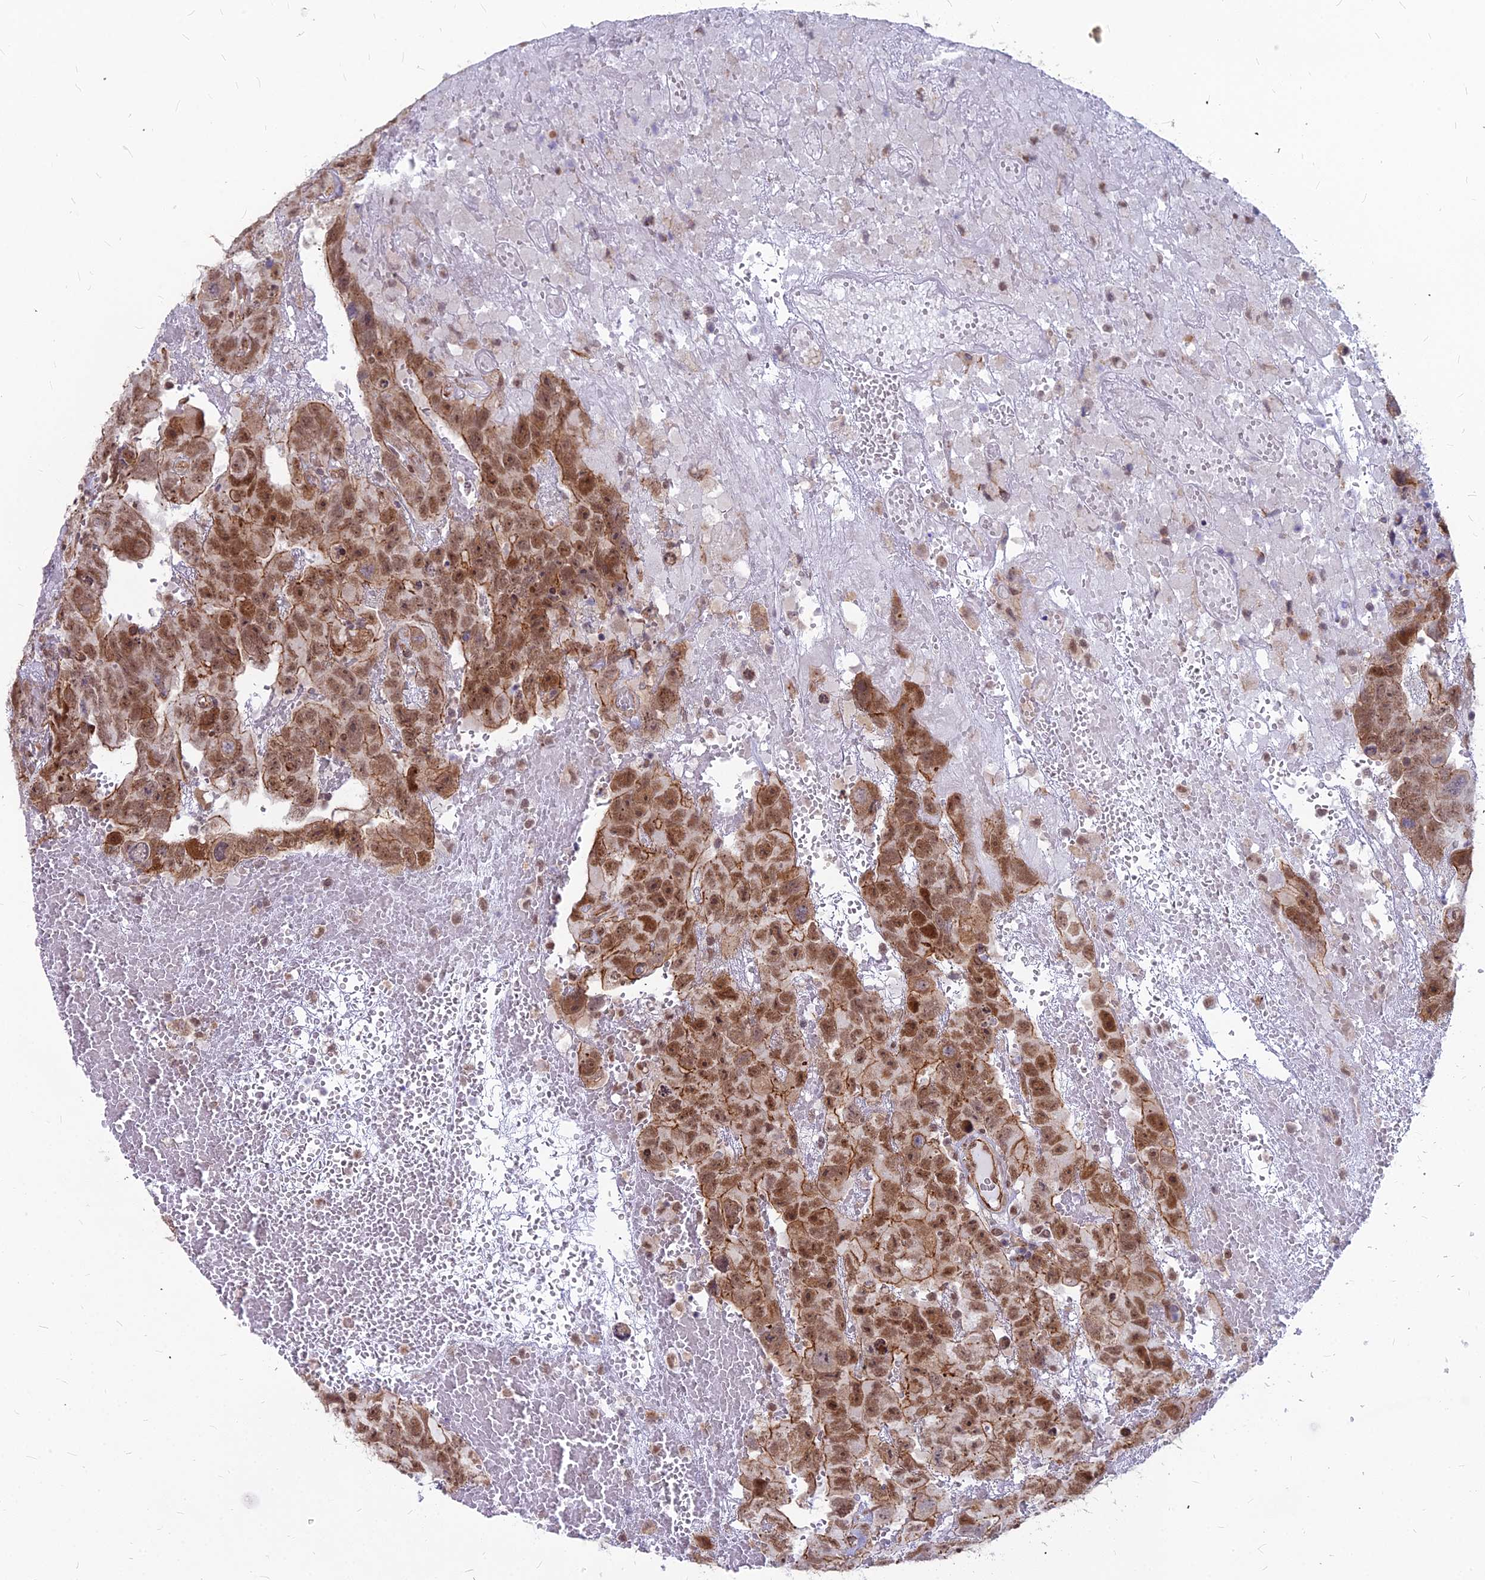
{"staining": {"intensity": "moderate", "quantity": ">75%", "location": "cytoplasmic/membranous,nuclear"}, "tissue": "testis cancer", "cell_type": "Tumor cells", "image_type": "cancer", "snomed": [{"axis": "morphology", "description": "Carcinoma, Embryonal, NOS"}, {"axis": "topography", "description": "Testis"}], "caption": "Brown immunohistochemical staining in human testis embryonal carcinoma shows moderate cytoplasmic/membranous and nuclear staining in approximately >75% of tumor cells. (IHC, brightfield microscopy, high magnification).", "gene": "YJU2", "patient": {"sex": "male", "age": 45}}